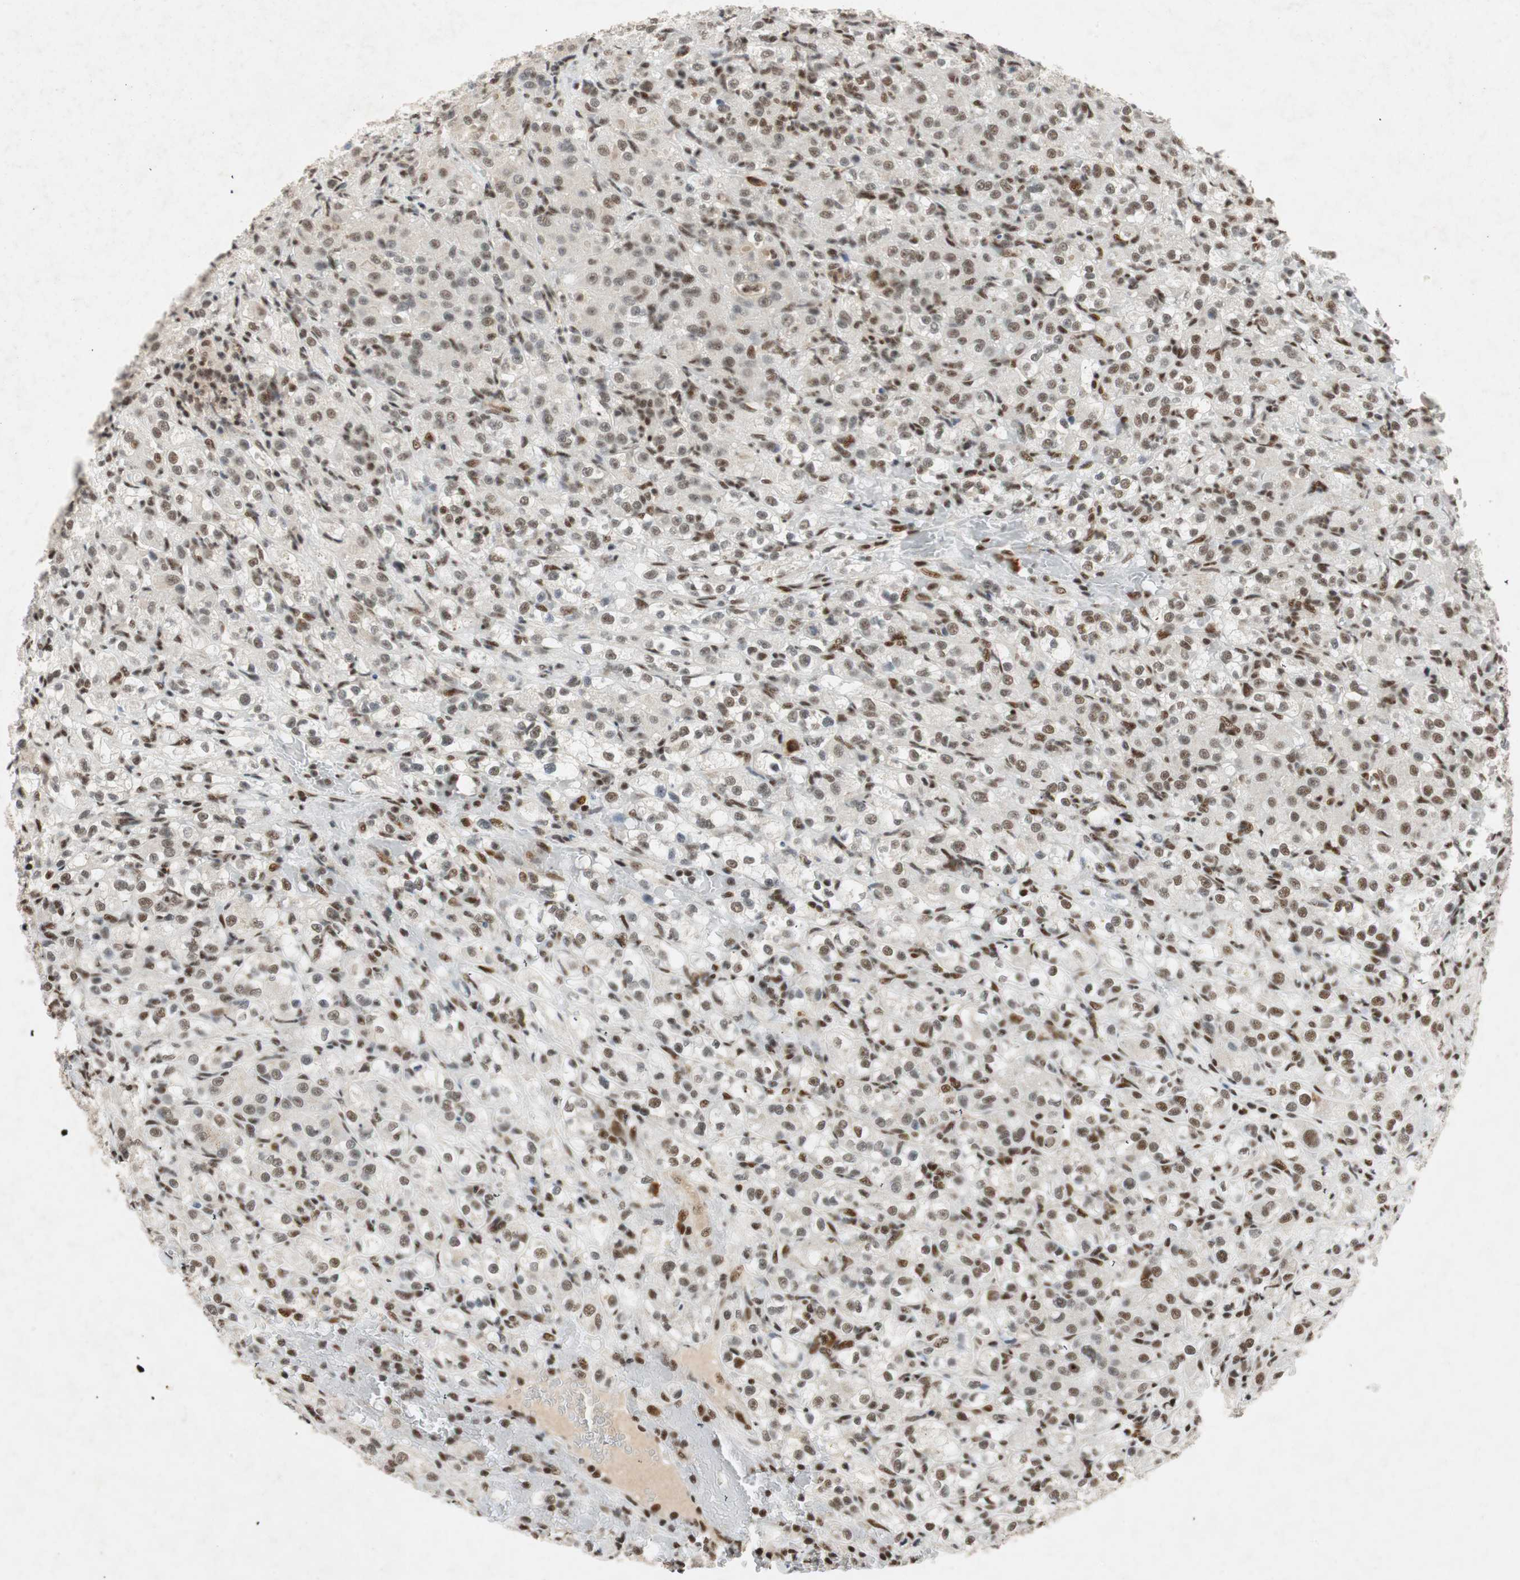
{"staining": {"intensity": "strong", "quantity": ">75%", "location": "nuclear"}, "tissue": "renal cancer", "cell_type": "Tumor cells", "image_type": "cancer", "snomed": [{"axis": "morphology", "description": "Normal tissue, NOS"}, {"axis": "morphology", "description": "Adenocarcinoma, NOS"}, {"axis": "topography", "description": "Kidney"}], "caption": "Immunohistochemistry (DAB) staining of renal cancer (adenocarcinoma) exhibits strong nuclear protein staining in approximately >75% of tumor cells.", "gene": "NCBP3", "patient": {"sex": "male", "age": 61}}